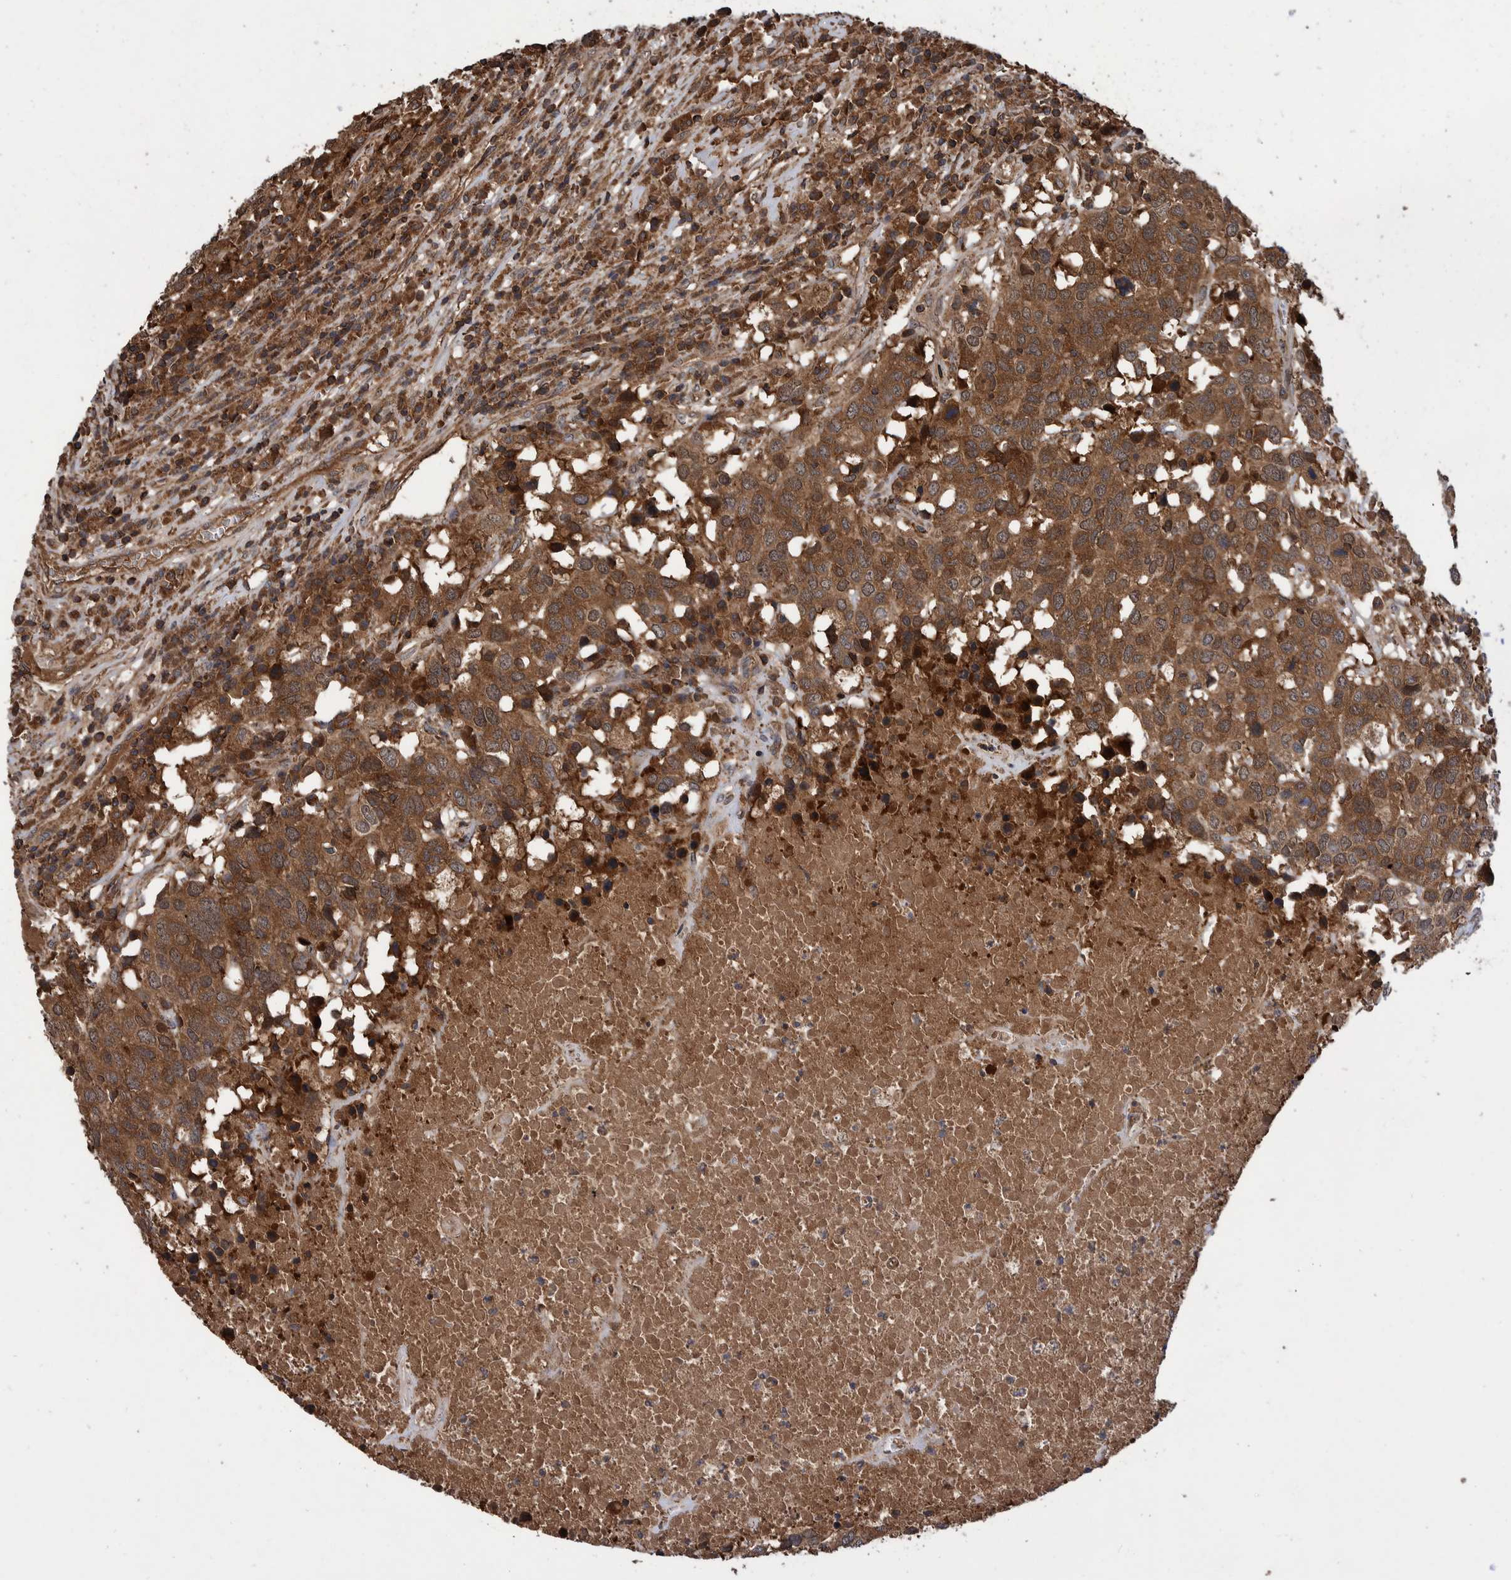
{"staining": {"intensity": "moderate", "quantity": ">75%", "location": "cytoplasmic/membranous"}, "tissue": "head and neck cancer", "cell_type": "Tumor cells", "image_type": "cancer", "snomed": [{"axis": "morphology", "description": "Squamous cell carcinoma, NOS"}, {"axis": "topography", "description": "Head-Neck"}], "caption": "Protein staining of head and neck cancer tissue displays moderate cytoplasmic/membranous expression in about >75% of tumor cells.", "gene": "VBP1", "patient": {"sex": "male", "age": 66}}